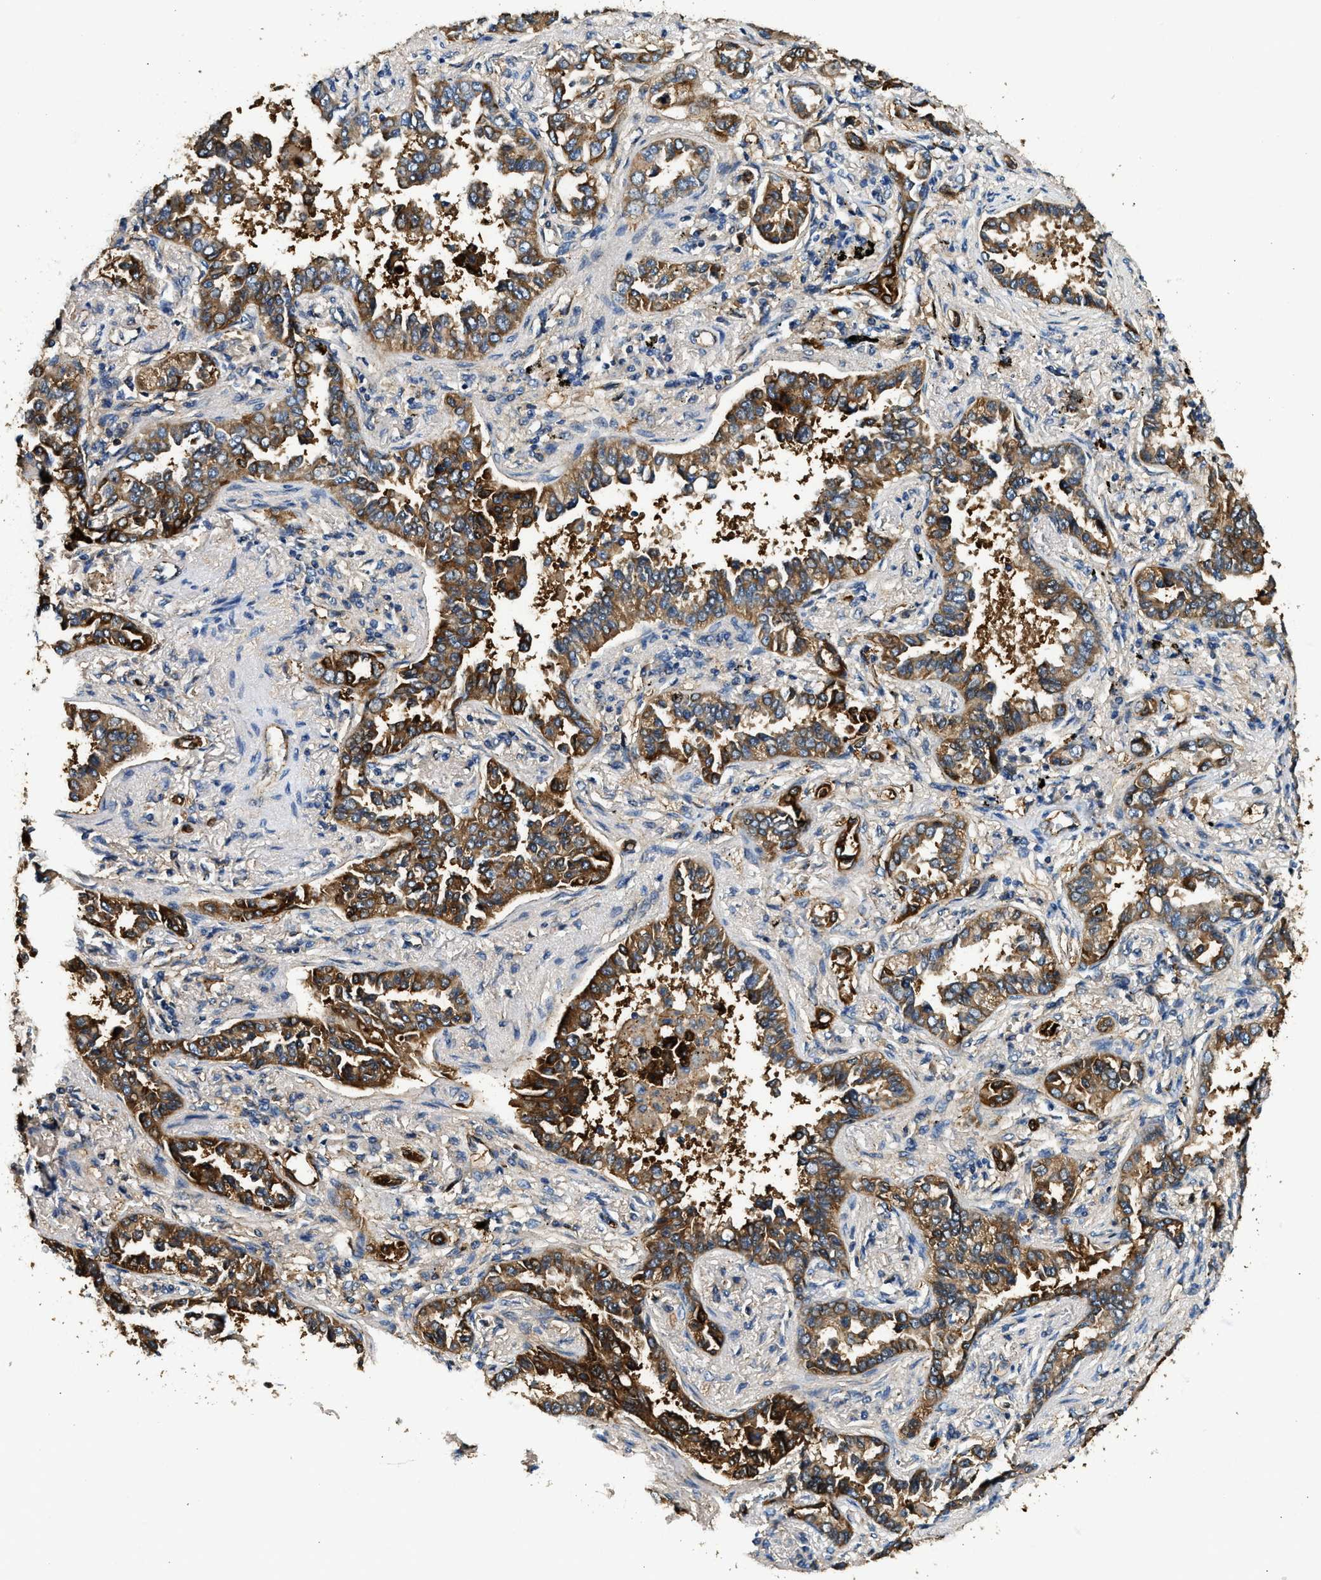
{"staining": {"intensity": "moderate", "quantity": ">75%", "location": "cytoplasmic/membranous"}, "tissue": "lung cancer", "cell_type": "Tumor cells", "image_type": "cancer", "snomed": [{"axis": "morphology", "description": "Normal tissue, NOS"}, {"axis": "morphology", "description": "Adenocarcinoma, NOS"}, {"axis": "topography", "description": "Lung"}], "caption": "Lung cancer (adenocarcinoma) was stained to show a protein in brown. There is medium levels of moderate cytoplasmic/membranous expression in approximately >75% of tumor cells.", "gene": "ANXA3", "patient": {"sex": "male", "age": 59}}